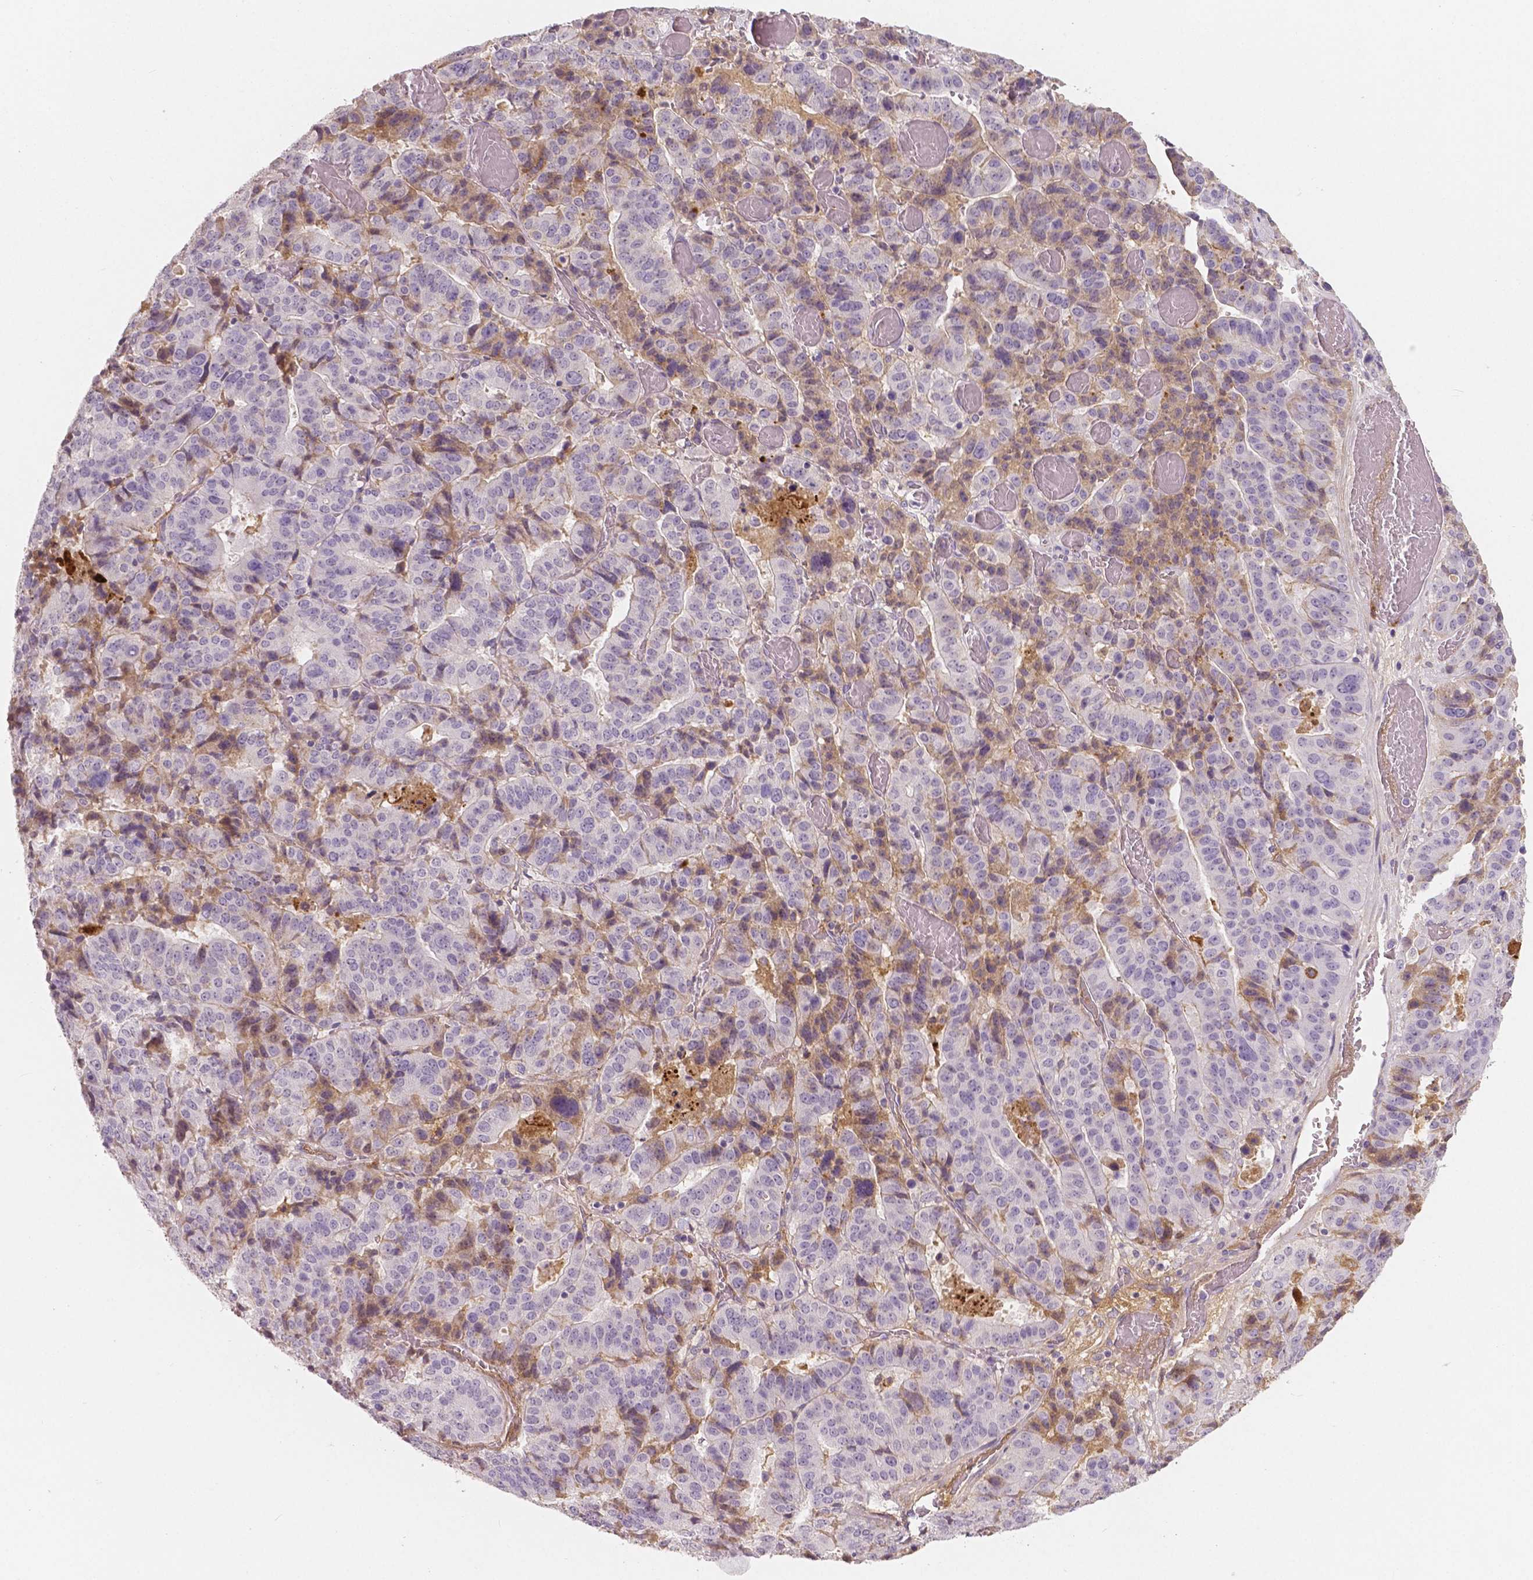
{"staining": {"intensity": "negative", "quantity": "none", "location": "none"}, "tissue": "stomach cancer", "cell_type": "Tumor cells", "image_type": "cancer", "snomed": [{"axis": "morphology", "description": "Adenocarcinoma, NOS"}, {"axis": "topography", "description": "Stomach"}], "caption": "This photomicrograph is of adenocarcinoma (stomach) stained with IHC to label a protein in brown with the nuclei are counter-stained blue. There is no positivity in tumor cells. The staining was performed using DAB to visualize the protein expression in brown, while the nuclei were stained in blue with hematoxylin (Magnification: 20x).", "gene": "APOA4", "patient": {"sex": "male", "age": 48}}